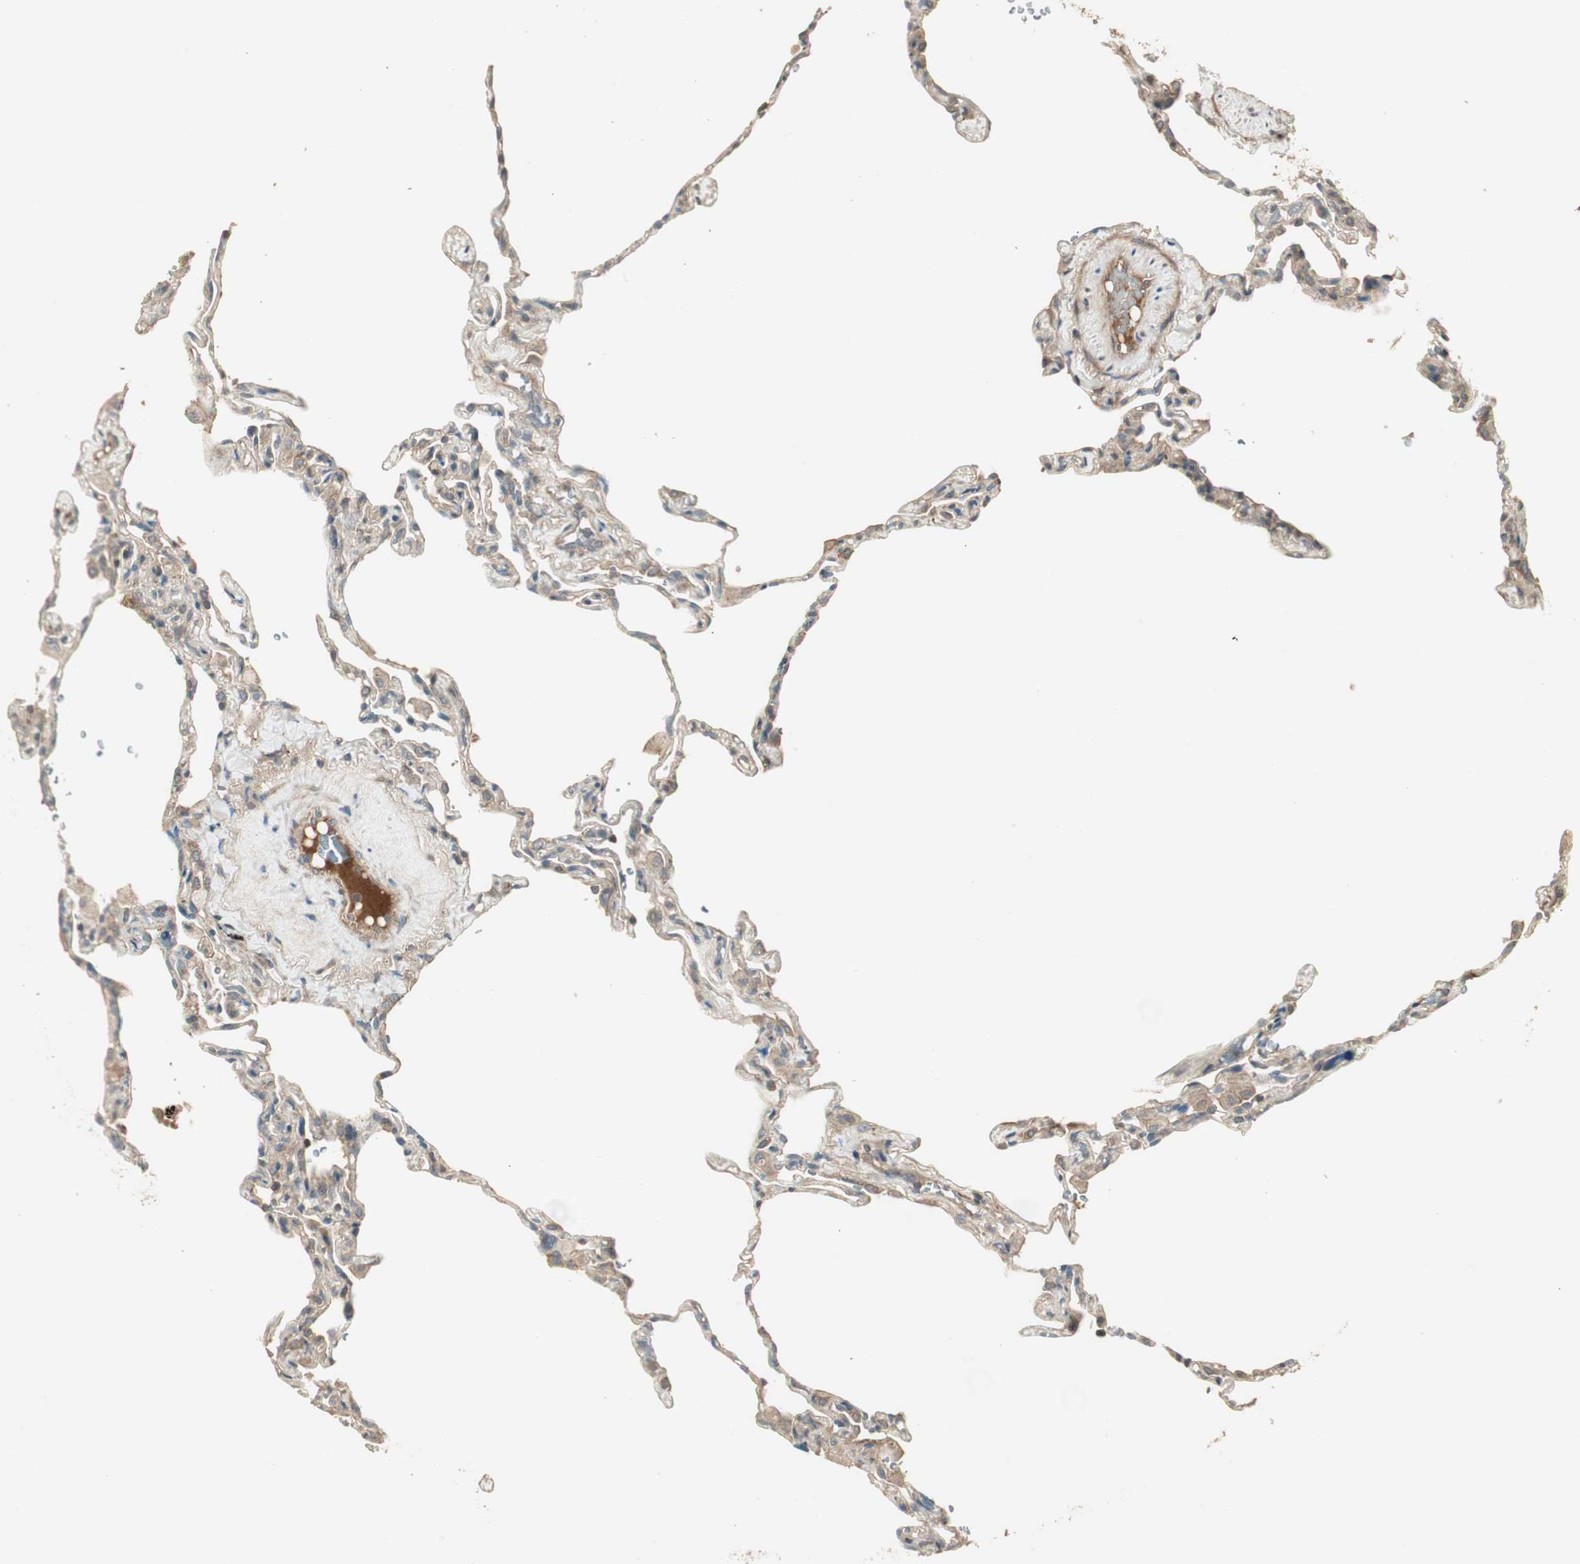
{"staining": {"intensity": "weak", "quantity": "<25%", "location": "cytoplasmic/membranous"}, "tissue": "lung", "cell_type": "Alveolar cells", "image_type": "normal", "snomed": [{"axis": "morphology", "description": "Normal tissue, NOS"}, {"axis": "topography", "description": "Lung"}], "caption": "Protein analysis of benign lung displays no significant staining in alveolar cells.", "gene": "PFDN5", "patient": {"sex": "male", "age": 59}}